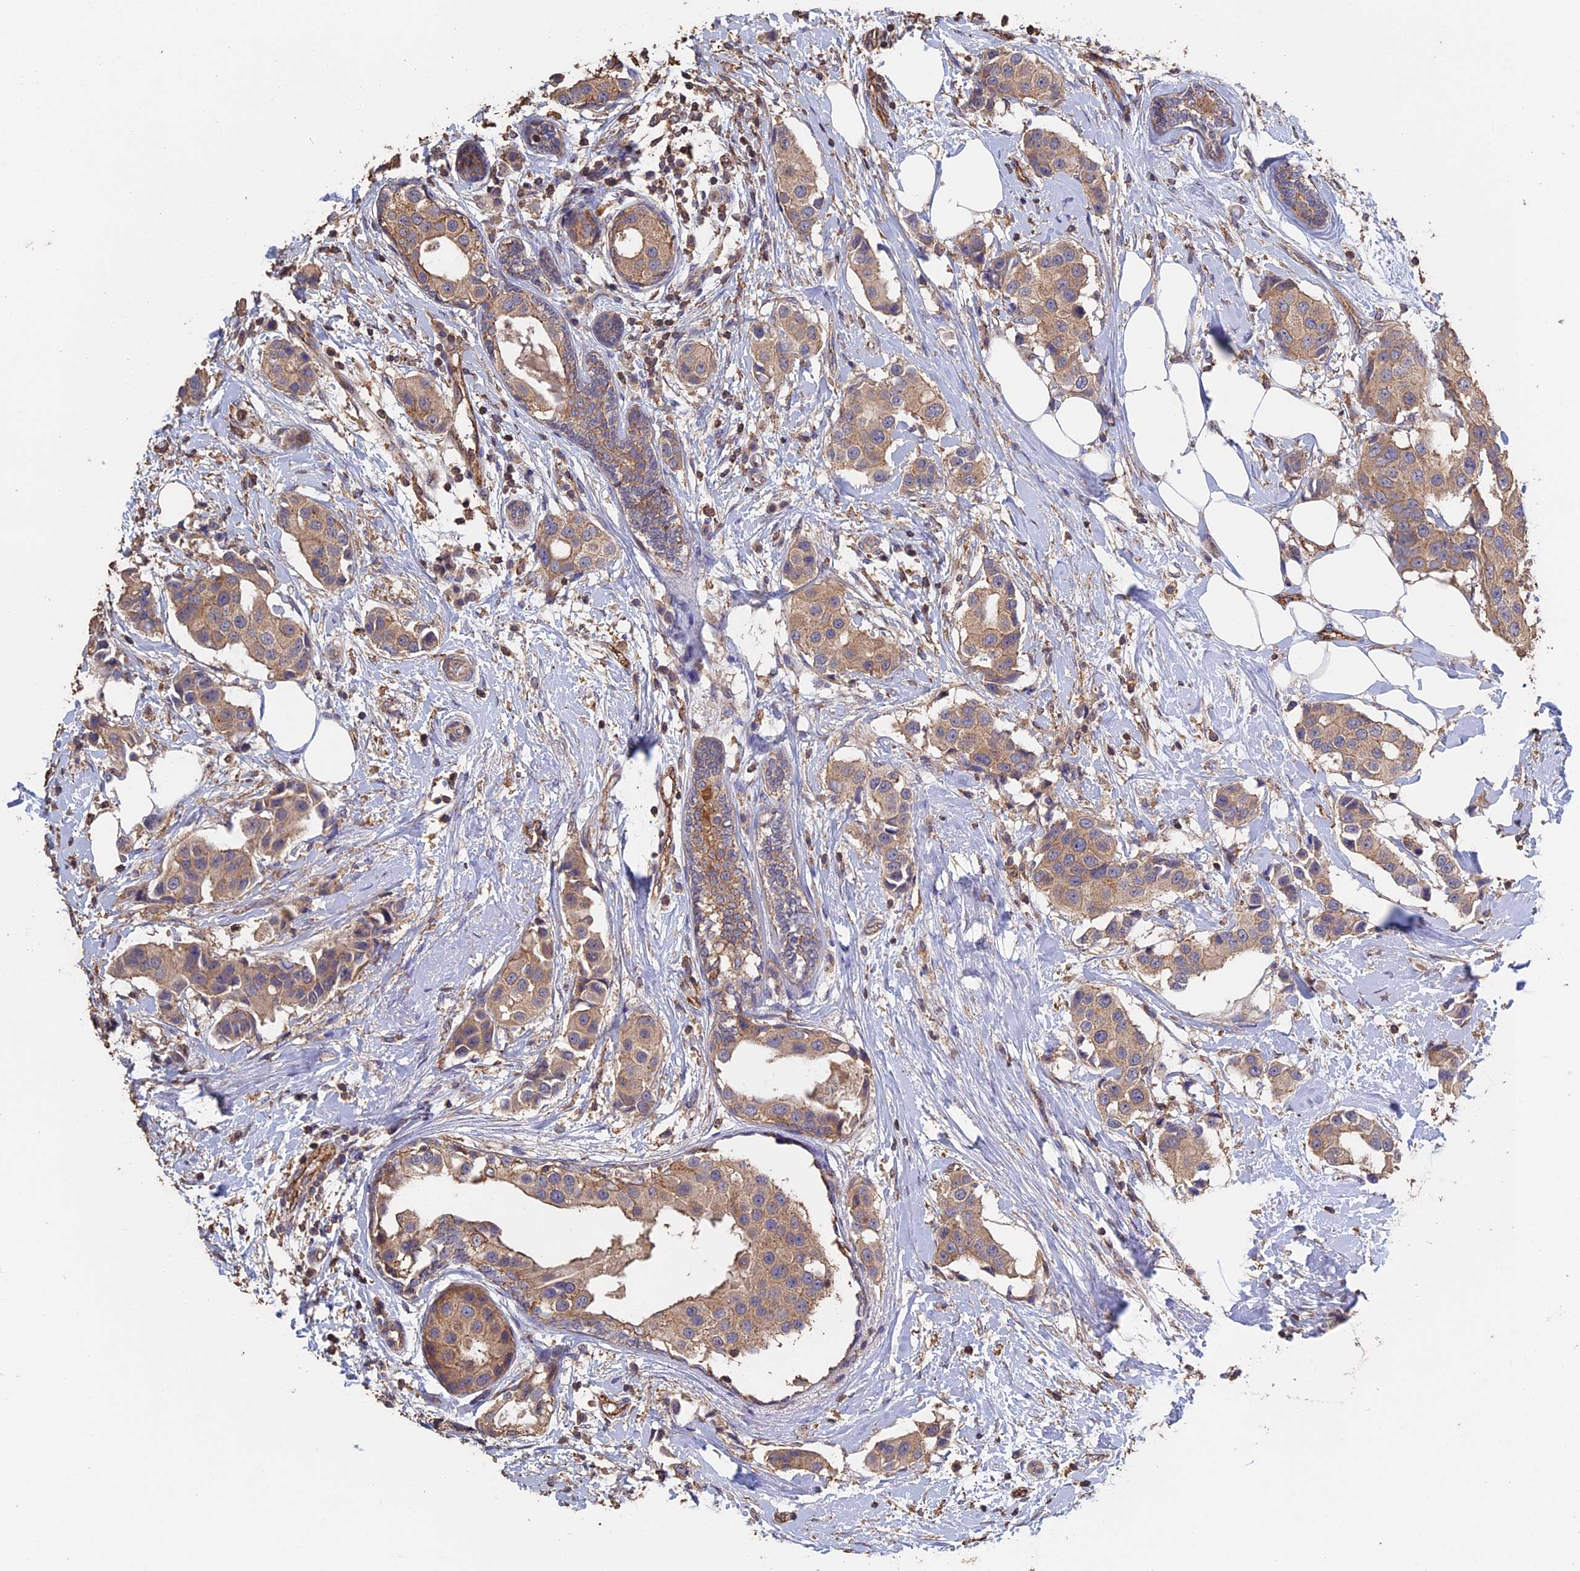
{"staining": {"intensity": "weak", "quantity": "25%-75%", "location": "cytoplasmic/membranous"}, "tissue": "breast cancer", "cell_type": "Tumor cells", "image_type": "cancer", "snomed": [{"axis": "morphology", "description": "Normal tissue, NOS"}, {"axis": "morphology", "description": "Duct carcinoma"}, {"axis": "topography", "description": "Breast"}], "caption": "Protein expression analysis of human invasive ductal carcinoma (breast) reveals weak cytoplasmic/membranous positivity in approximately 25%-75% of tumor cells. (DAB IHC, brown staining for protein, blue staining for nuclei).", "gene": "PIGQ", "patient": {"sex": "female", "age": 39}}